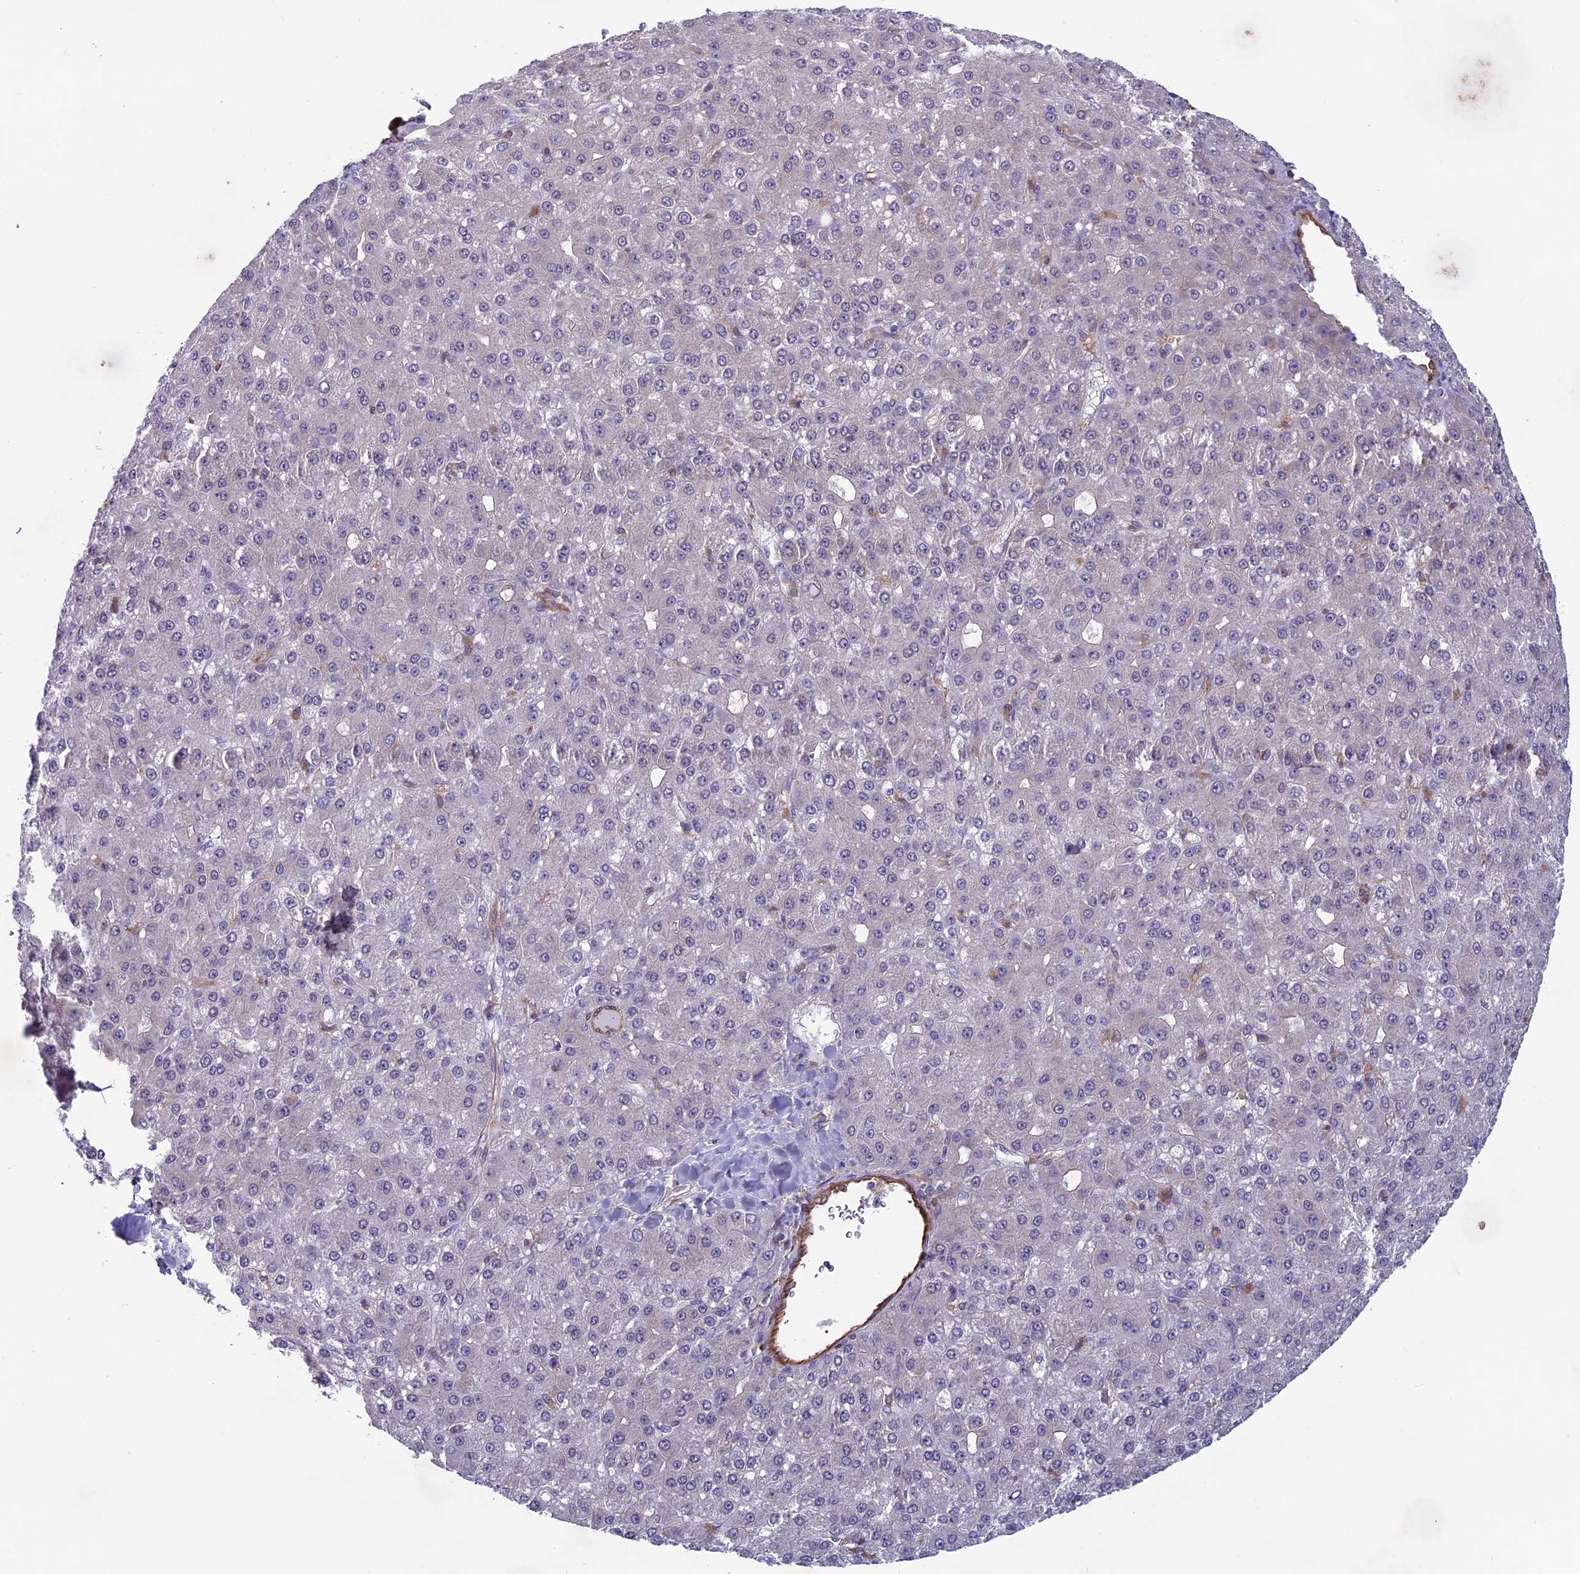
{"staining": {"intensity": "negative", "quantity": "none", "location": "none"}, "tissue": "liver cancer", "cell_type": "Tumor cells", "image_type": "cancer", "snomed": [{"axis": "morphology", "description": "Carcinoma, Hepatocellular, NOS"}, {"axis": "topography", "description": "Liver"}], "caption": "Liver cancer was stained to show a protein in brown. There is no significant expression in tumor cells.", "gene": "MAST2", "patient": {"sex": "male", "age": 67}}